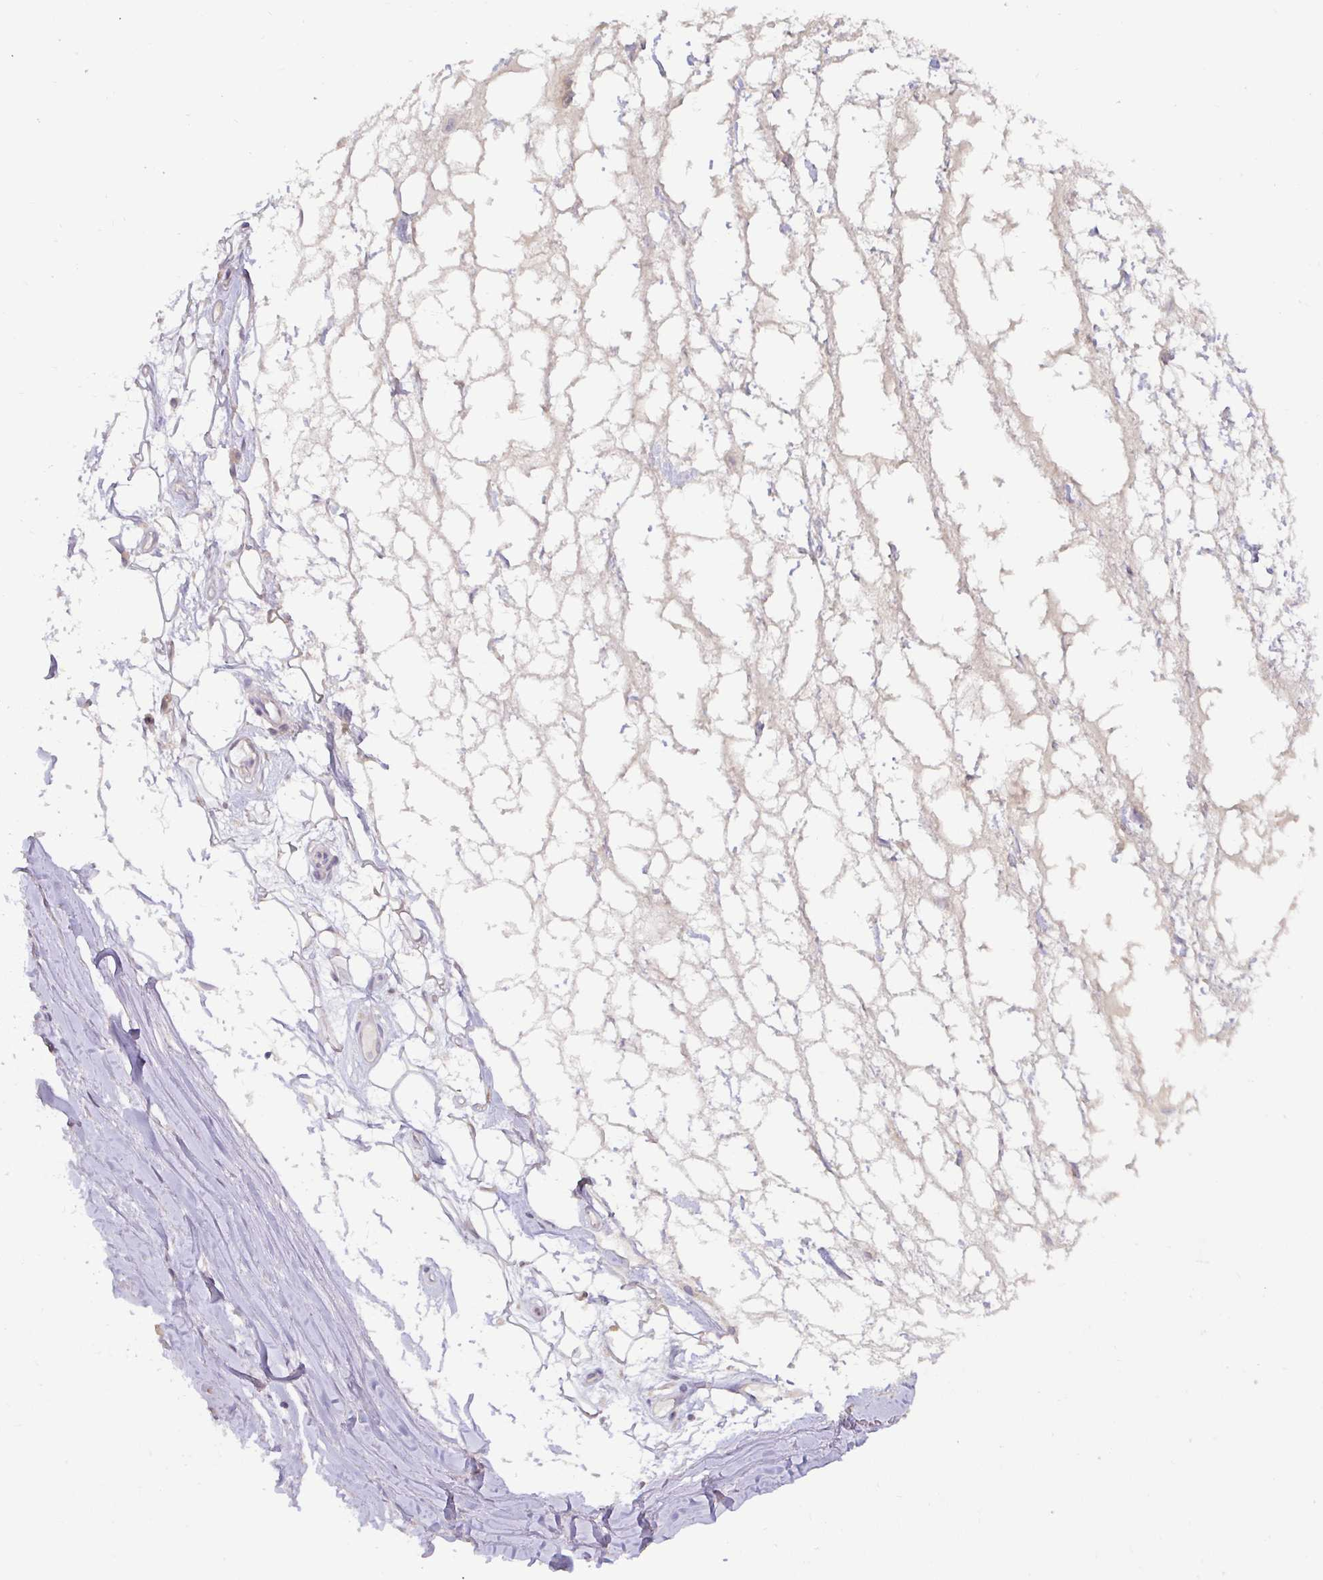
{"staining": {"intensity": "negative", "quantity": "none", "location": "none"}, "tissue": "adipose tissue", "cell_type": "Adipocytes", "image_type": "normal", "snomed": [{"axis": "morphology", "description": "Normal tissue, NOS"}, {"axis": "topography", "description": "Lymph node"}, {"axis": "topography", "description": "Cartilage tissue"}, {"axis": "topography", "description": "Nasopharynx"}], "caption": "High magnification brightfield microscopy of normal adipose tissue stained with DAB (3,3'-diaminobenzidine) (brown) and counterstained with hematoxylin (blue): adipocytes show no significant positivity.", "gene": "GSTM1", "patient": {"sex": "male", "age": 63}}